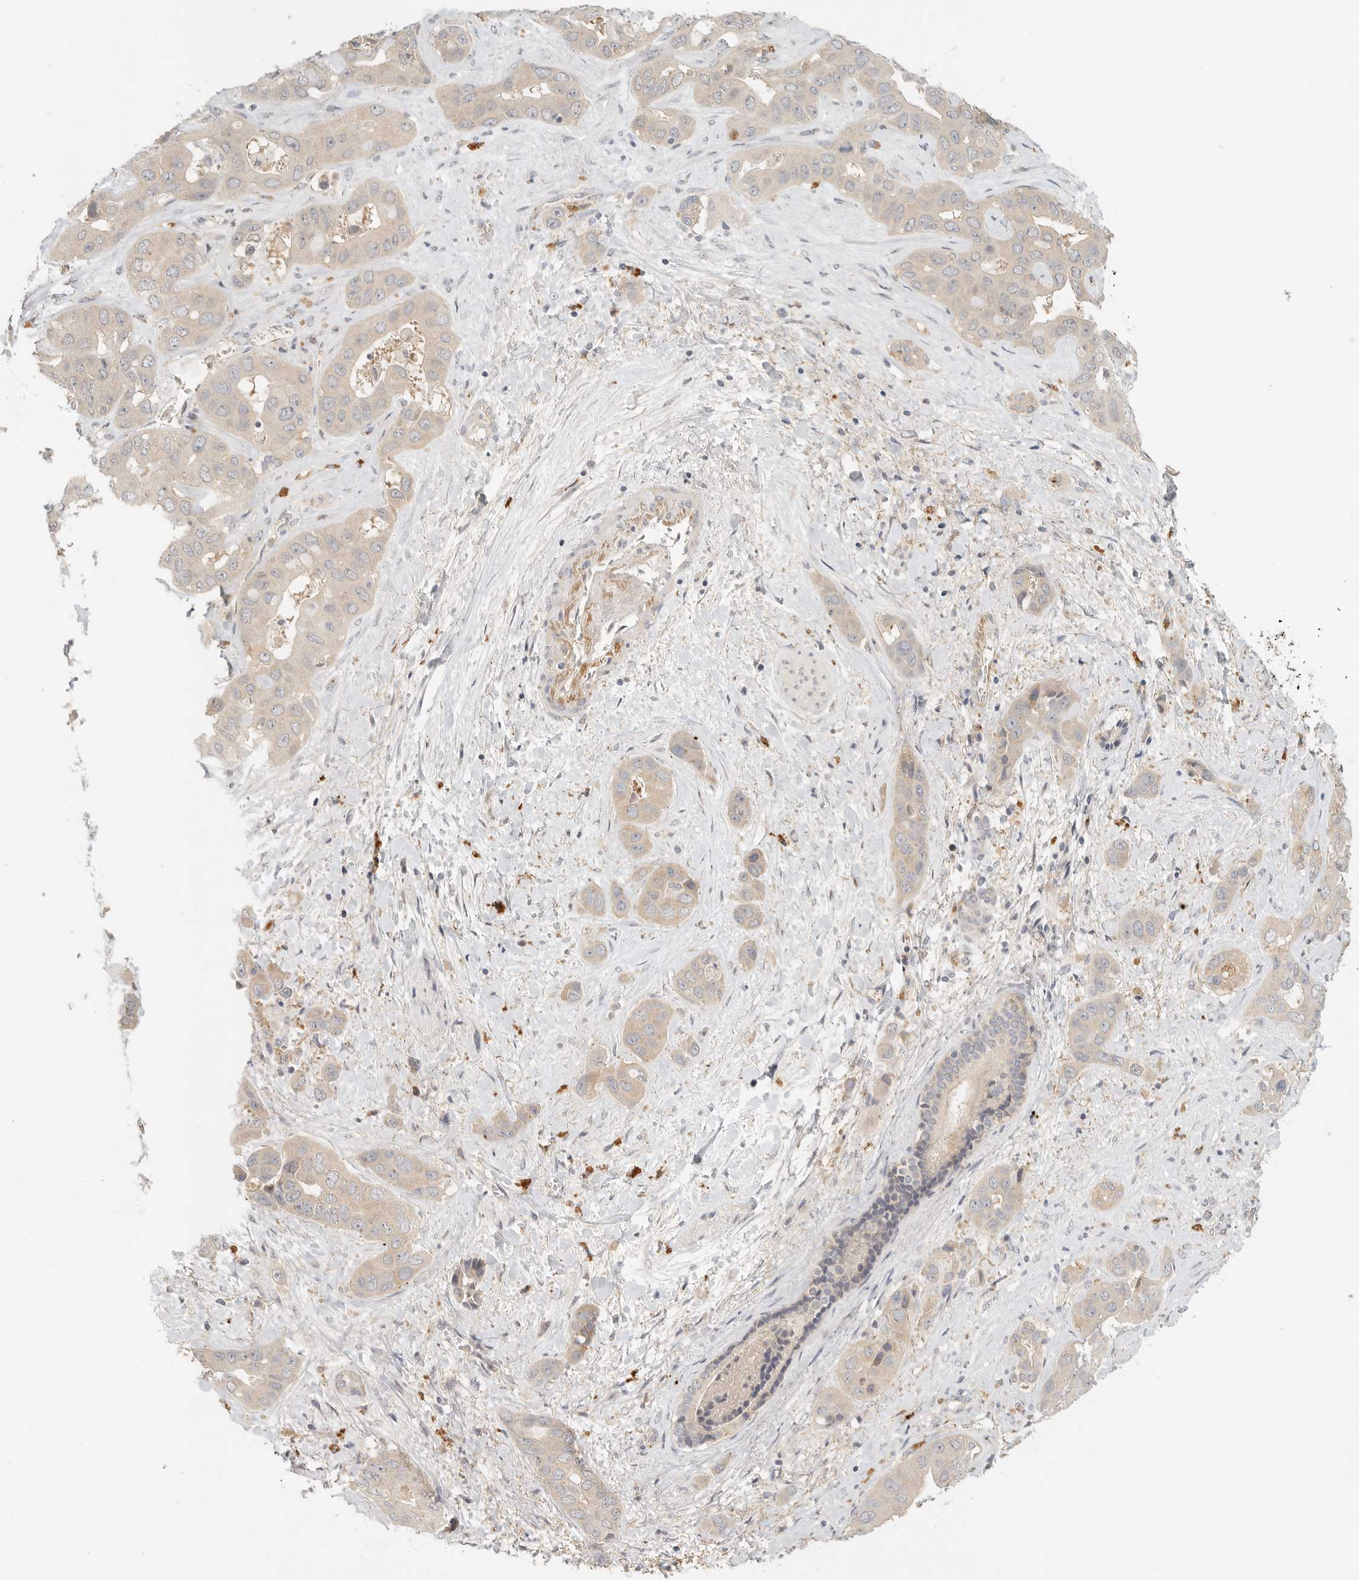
{"staining": {"intensity": "weak", "quantity": "<25%", "location": "cytoplasmic/membranous"}, "tissue": "liver cancer", "cell_type": "Tumor cells", "image_type": "cancer", "snomed": [{"axis": "morphology", "description": "Cholangiocarcinoma"}, {"axis": "topography", "description": "Liver"}], "caption": "Tumor cells are negative for protein expression in human liver cancer.", "gene": "HDAC6", "patient": {"sex": "female", "age": 52}}